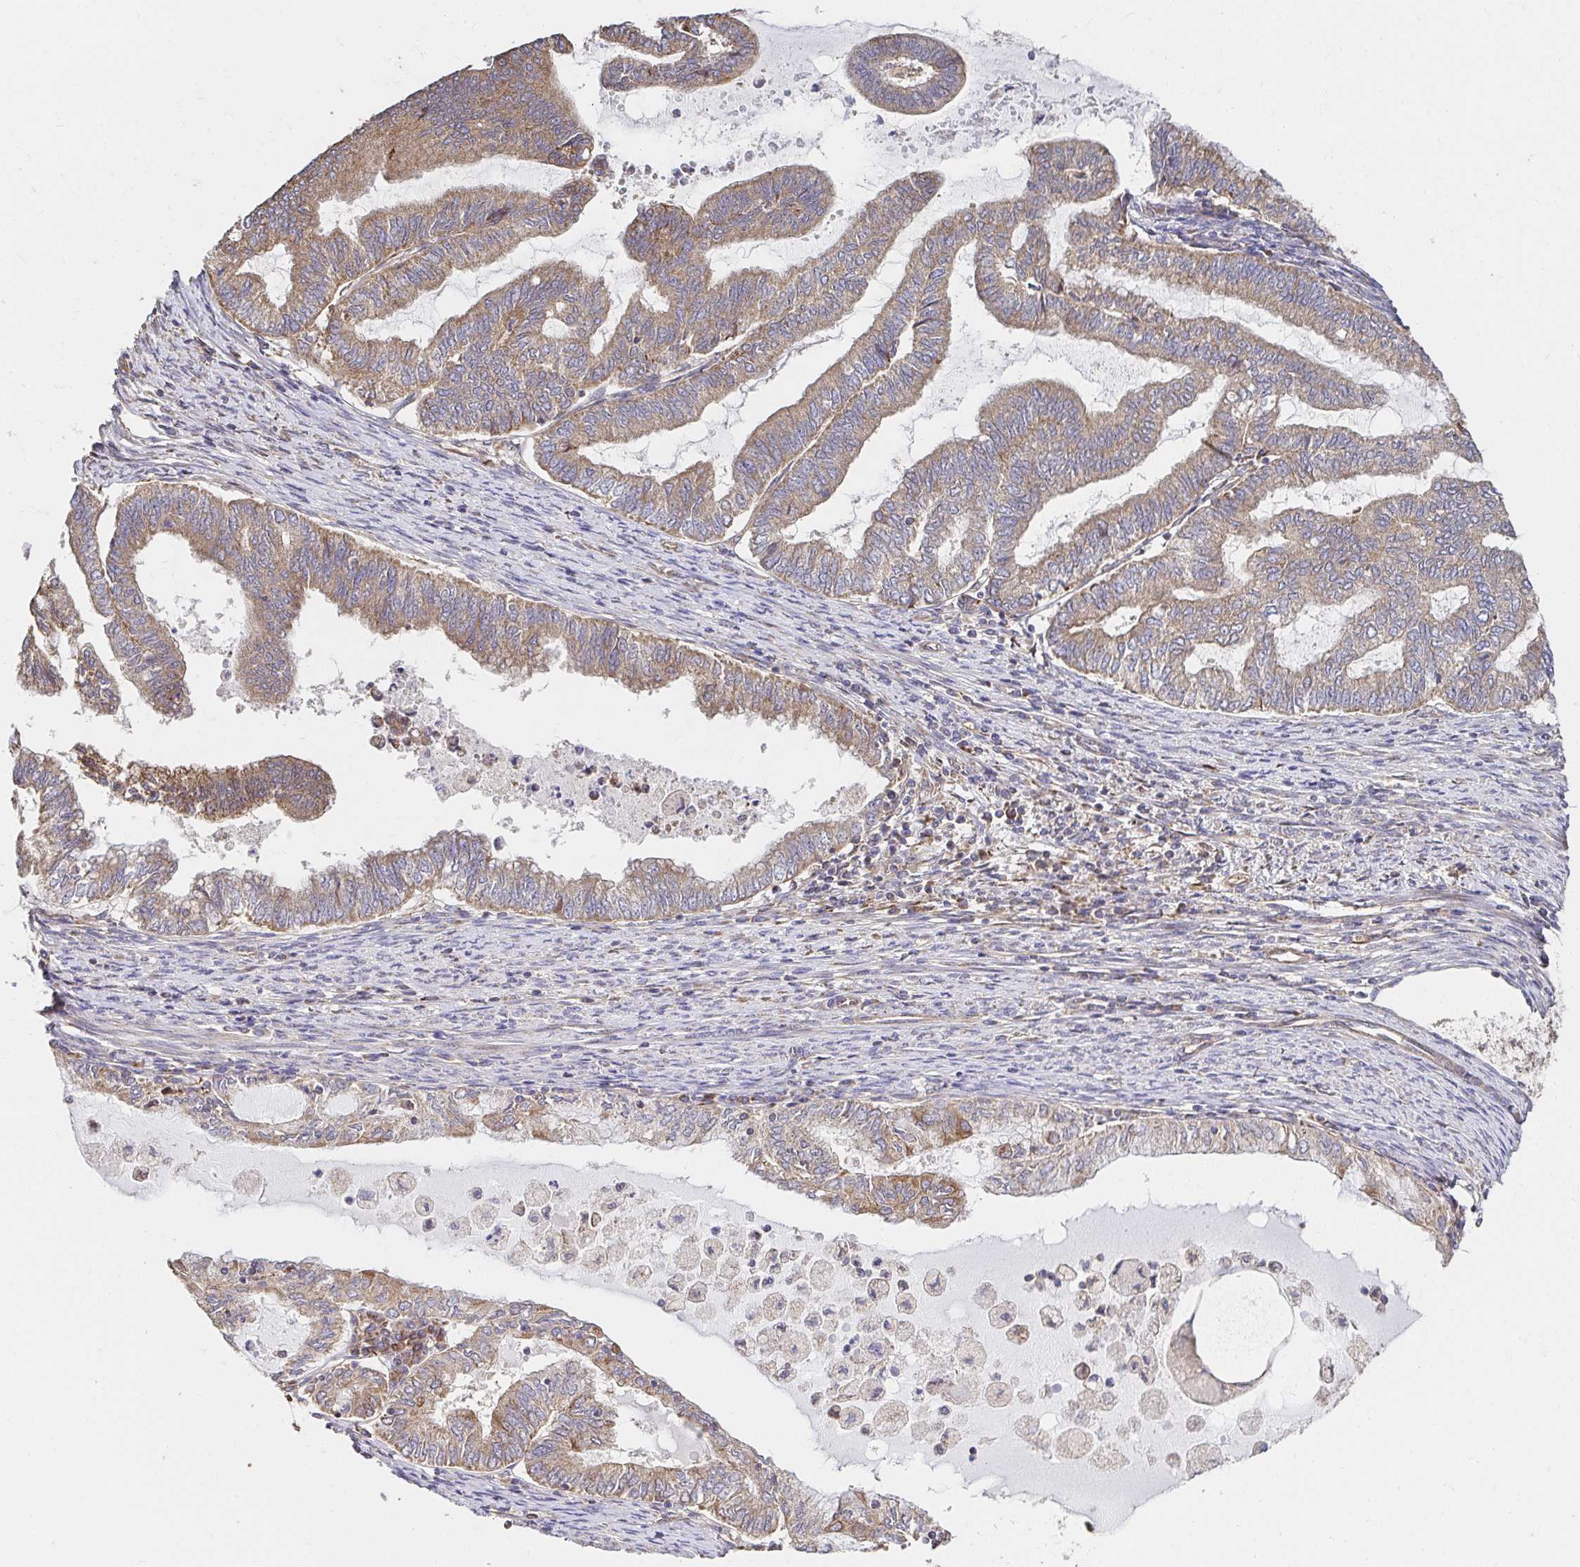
{"staining": {"intensity": "moderate", "quantity": ">75%", "location": "cytoplasmic/membranous"}, "tissue": "endometrial cancer", "cell_type": "Tumor cells", "image_type": "cancer", "snomed": [{"axis": "morphology", "description": "Adenocarcinoma, NOS"}, {"axis": "topography", "description": "Endometrium"}], "caption": "Immunohistochemistry (IHC) histopathology image of human endometrial adenocarcinoma stained for a protein (brown), which demonstrates medium levels of moderate cytoplasmic/membranous expression in approximately >75% of tumor cells.", "gene": "APBB1", "patient": {"sex": "female", "age": 79}}